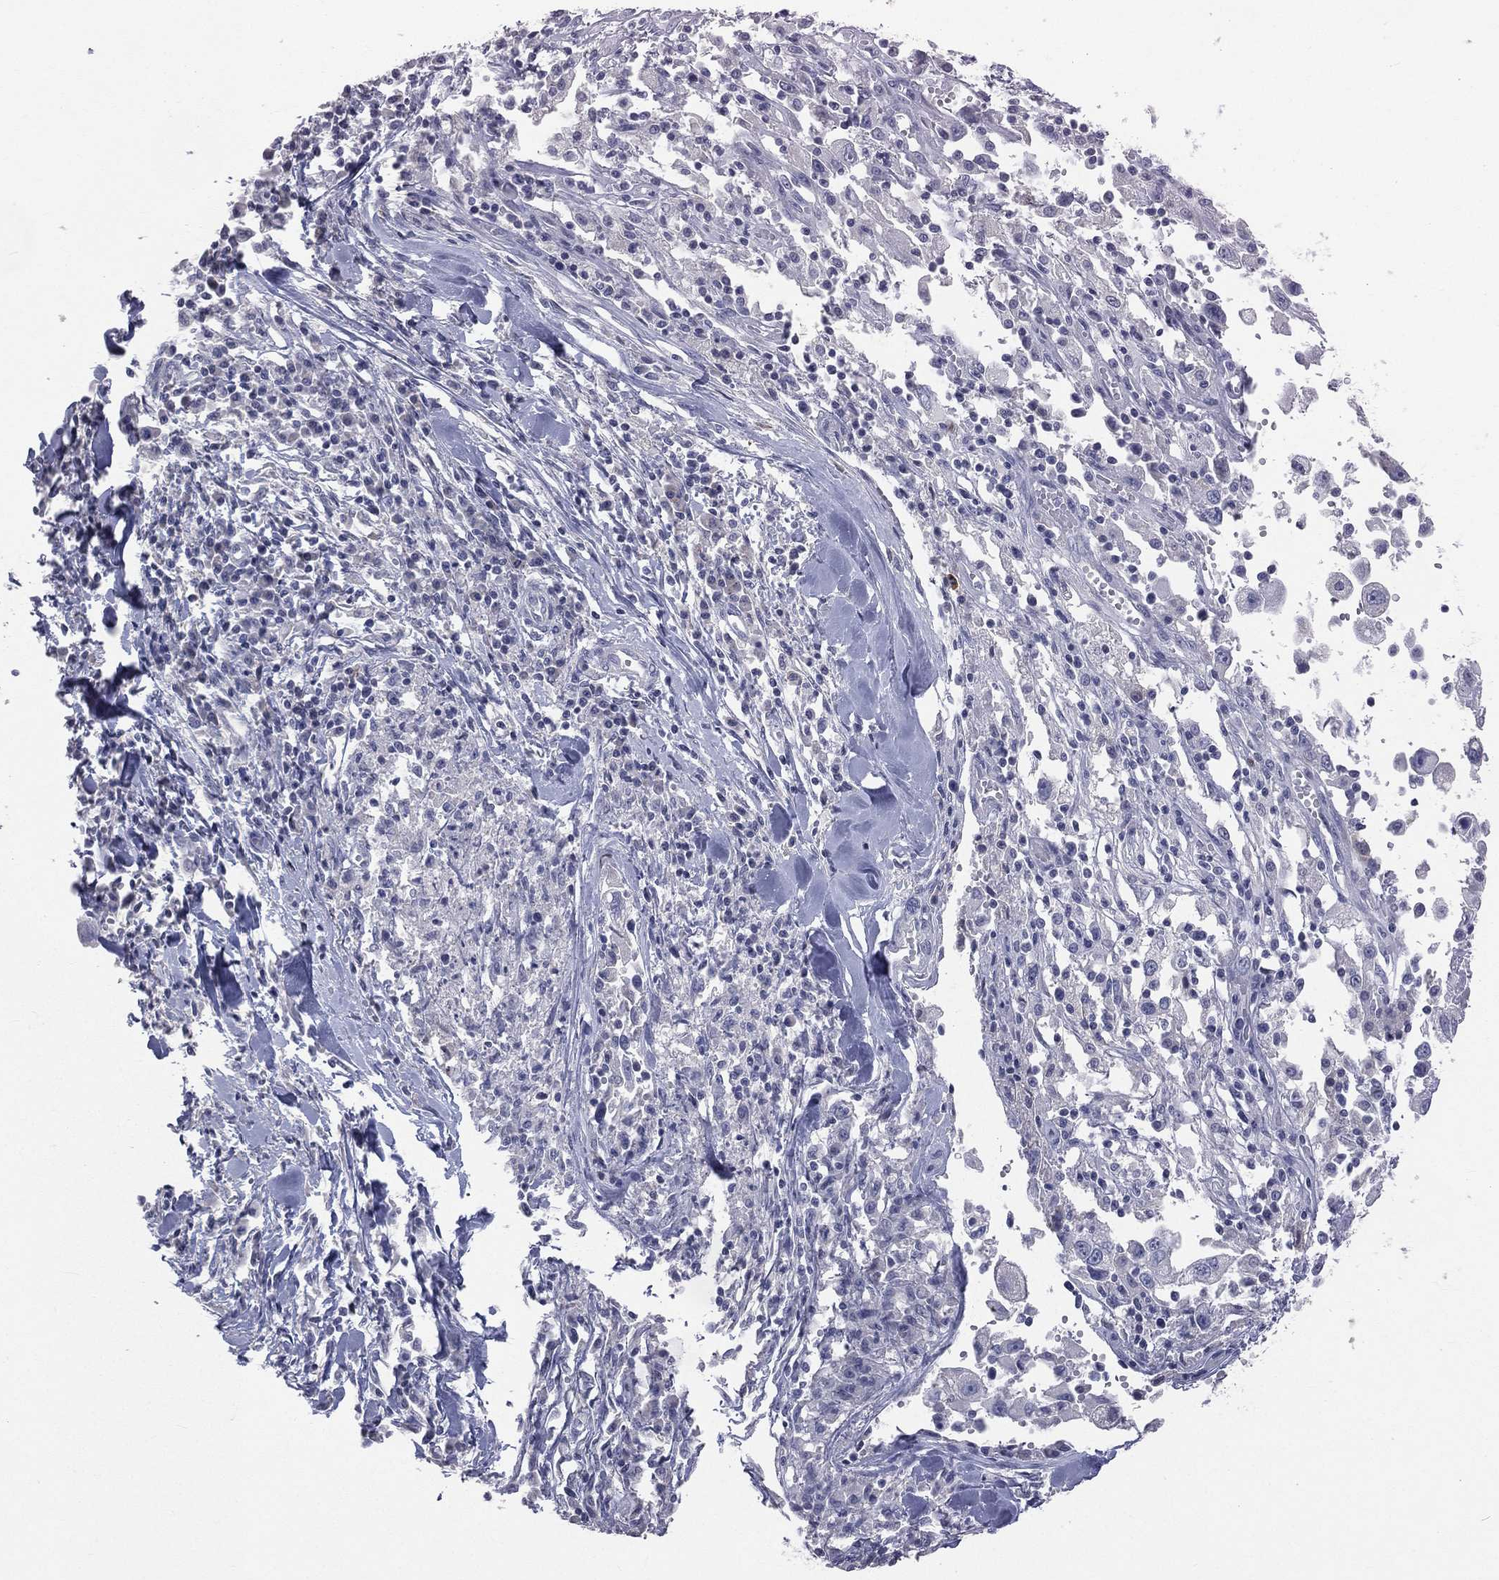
{"staining": {"intensity": "negative", "quantity": "none", "location": "none"}, "tissue": "melanoma", "cell_type": "Tumor cells", "image_type": "cancer", "snomed": [{"axis": "morphology", "description": "Malignant melanoma, Metastatic site"}, {"axis": "topography", "description": "Lymph node"}], "caption": "The image displays no significant expression in tumor cells of malignant melanoma (metastatic site). (Stains: DAB immunohistochemistry (IHC) with hematoxylin counter stain, Microscopy: brightfield microscopy at high magnification).", "gene": "DMKN", "patient": {"sex": "male", "age": 50}}